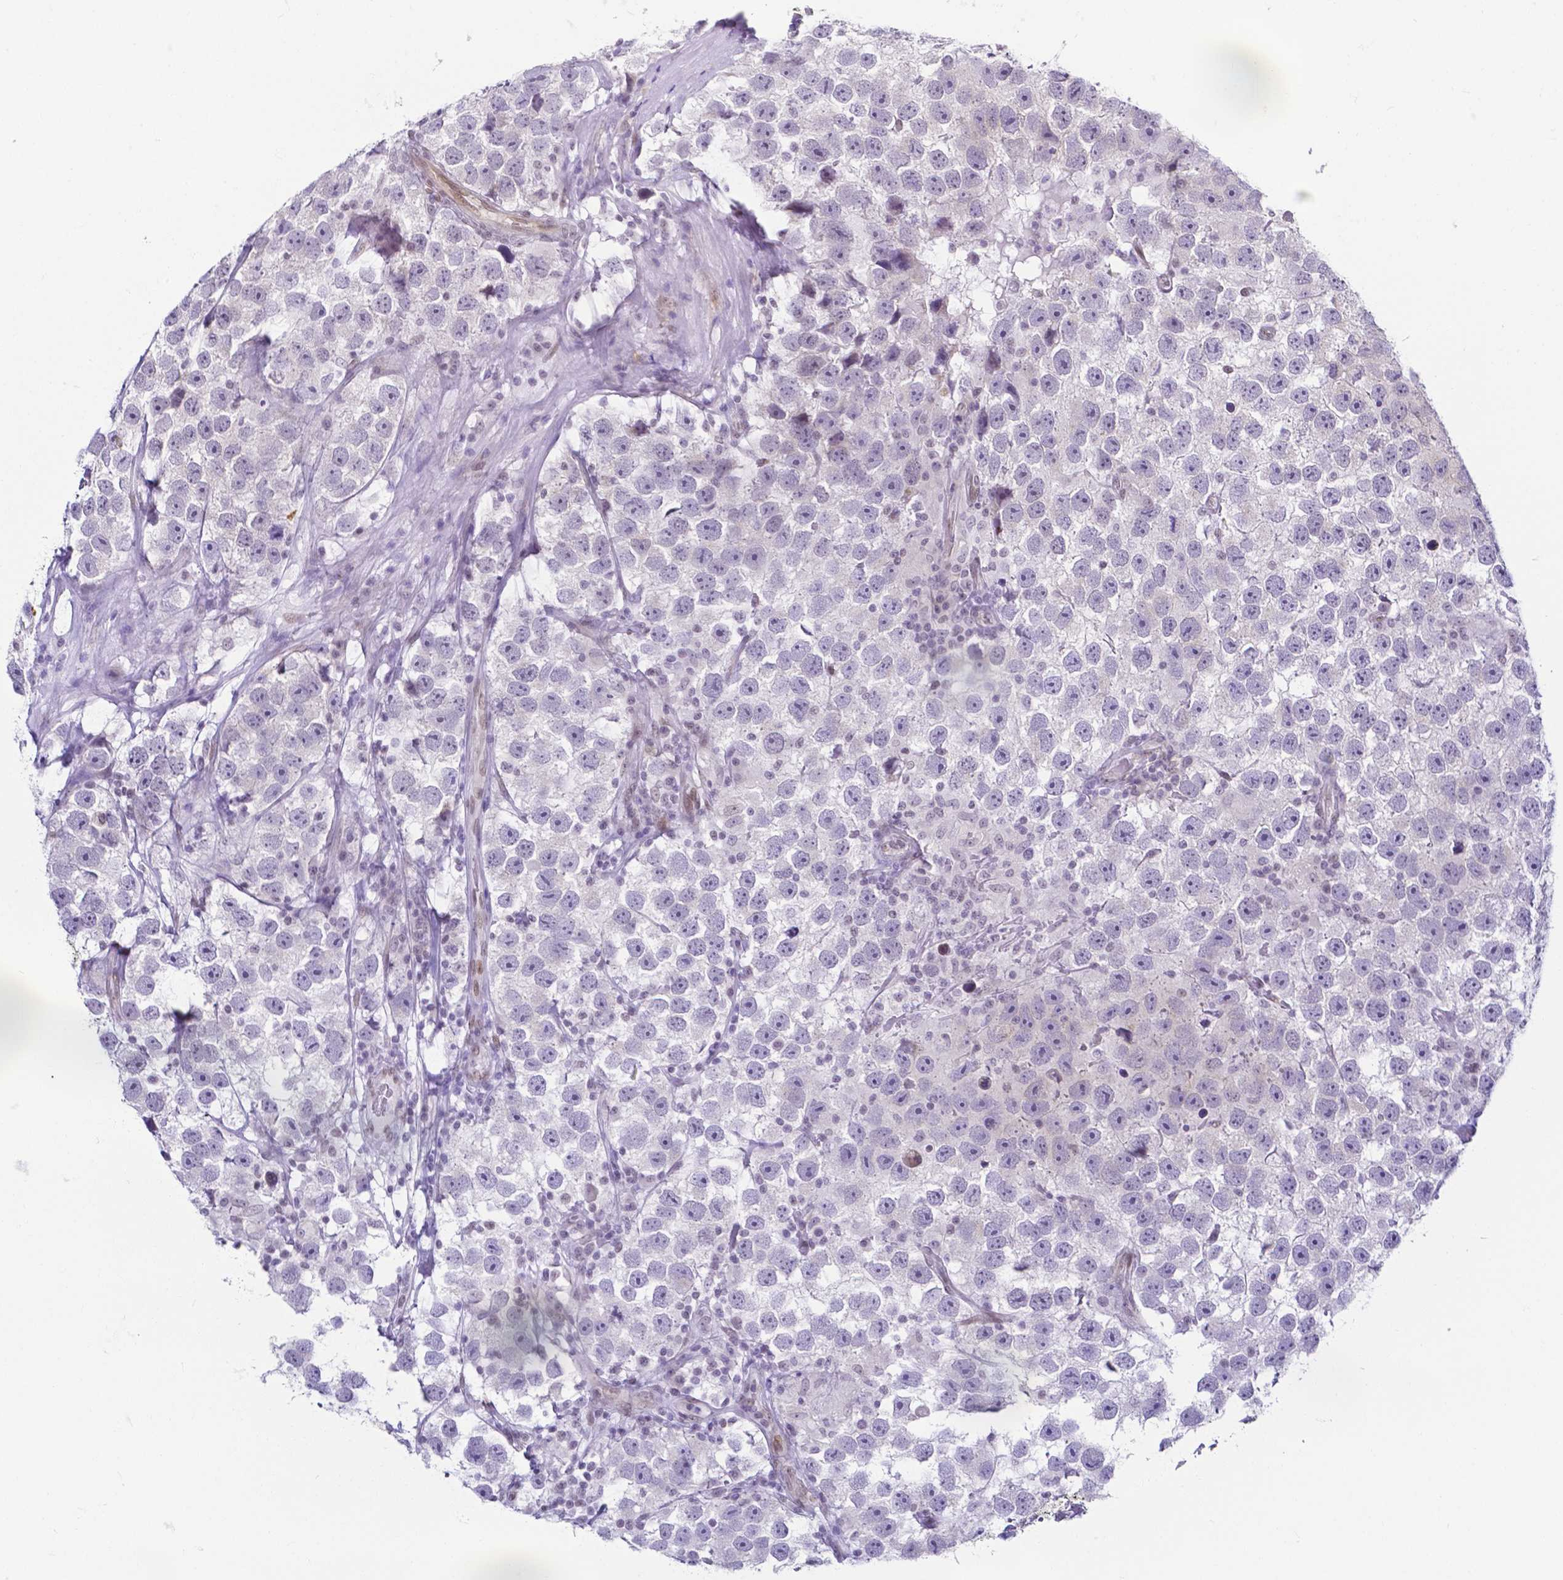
{"staining": {"intensity": "negative", "quantity": "none", "location": "none"}, "tissue": "testis cancer", "cell_type": "Tumor cells", "image_type": "cancer", "snomed": [{"axis": "morphology", "description": "Seminoma, NOS"}, {"axis": "topography", "description": "Testis"}], "caption": "DAB (3,3'-diaminobenzidine) immunohistochemical staining of testis cancer (seminoma) shows no significant positivity in tumor cells.", "gene": "FAM83G", "patient": {"sex": "male", "age": 26}}